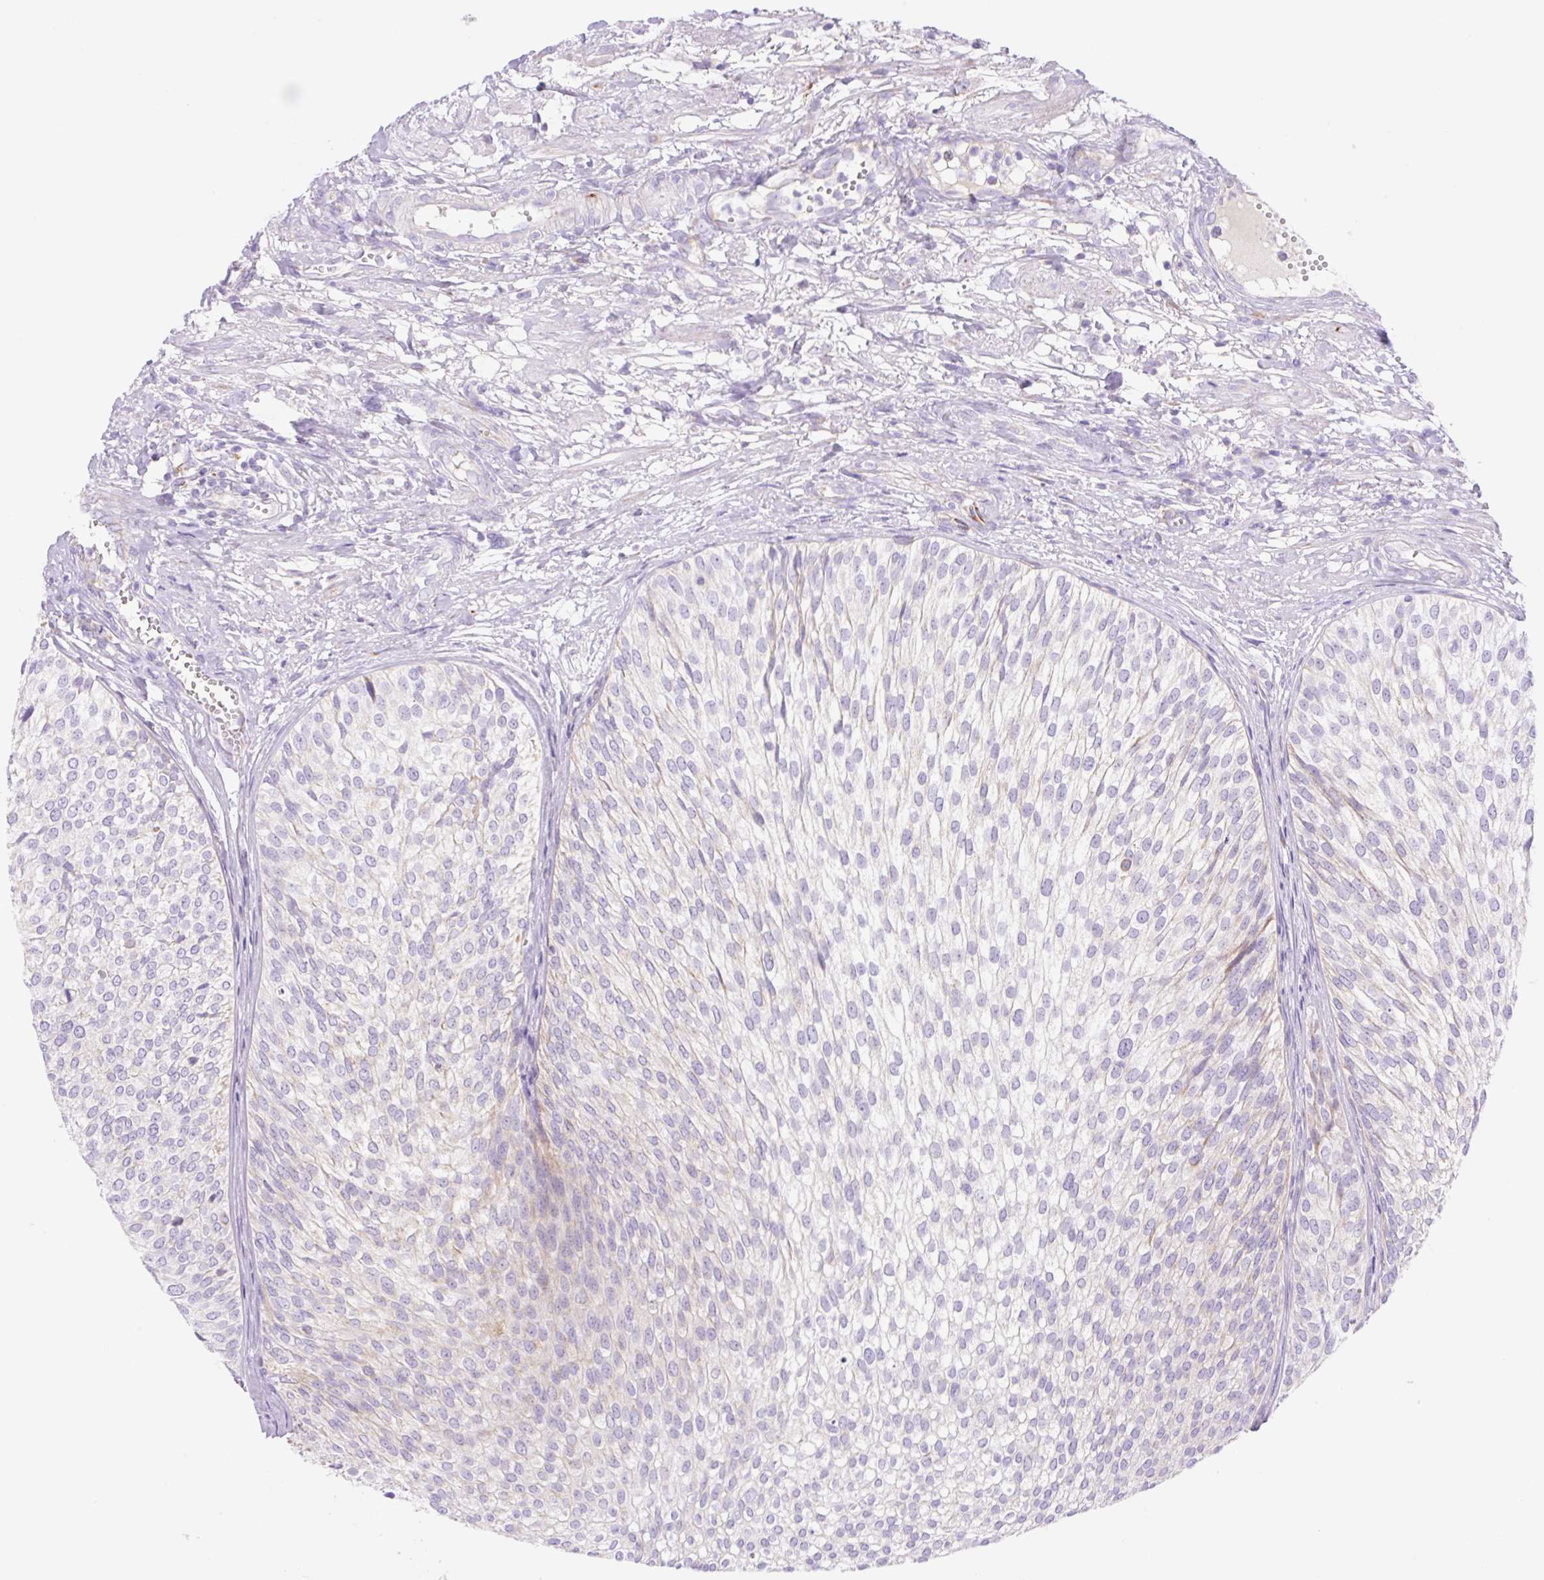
{"staining": {"intensity": "negative", "quantity": "none", "location": "none"}, "tissue": "urothelial cancer", "cell_type": "Tumor cells", "image_type": "cancer", "snomed": [{"axis": "morphology", "description": "Urothelial carcinoma, Low grade"}, {"axis": "topography", "description": "Urinary bladder"}], "caption": "A high-resolution micrograph shows immunohistochemistry staining of urothelial cancer, which reveals no significant staining in tumor cells. Nuclei are stained in blue.", "gene": "ETNK2", "patient": {"sex": "male", "age": 91}}